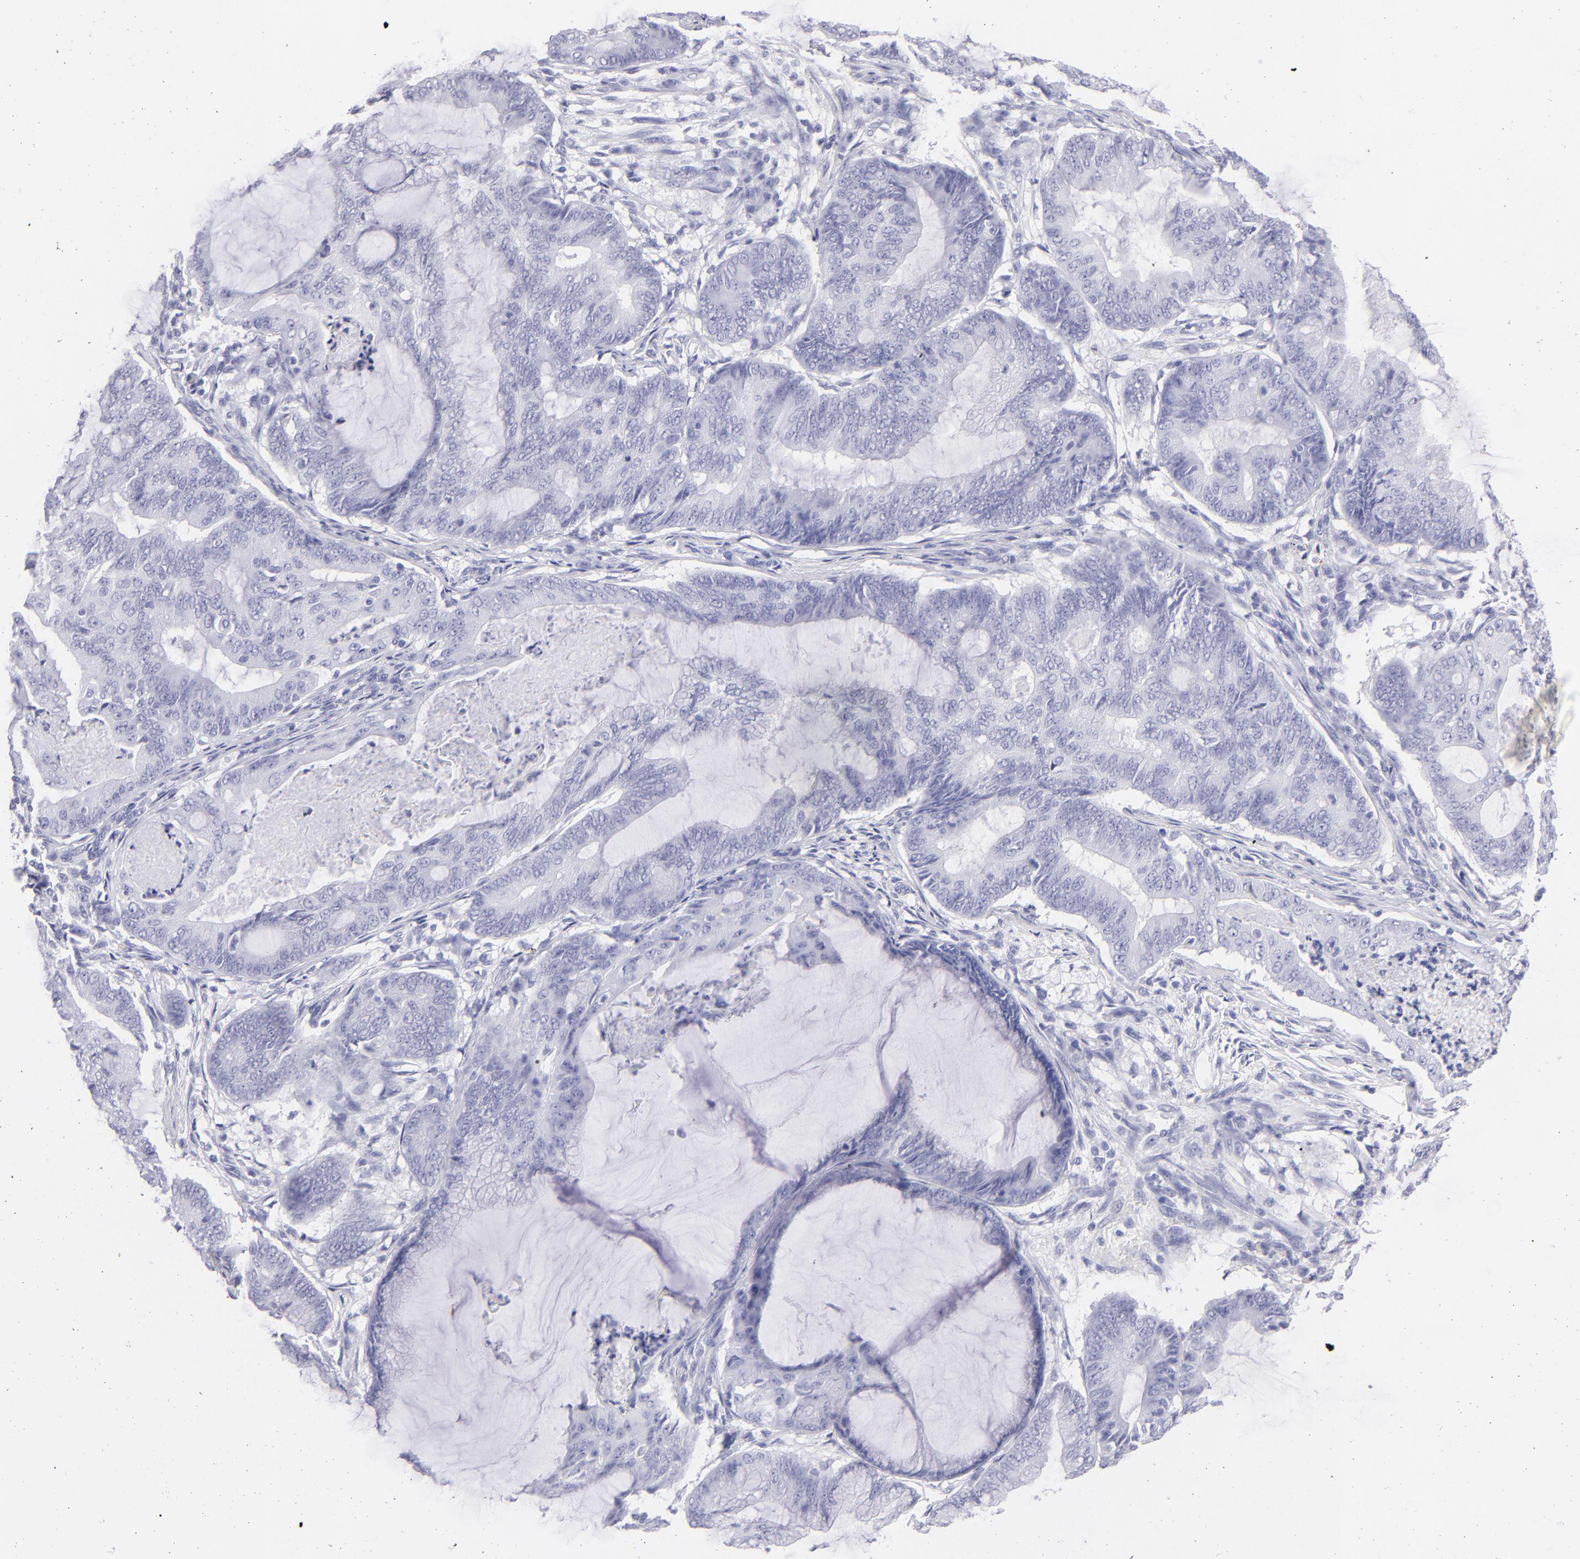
{"staining": {"intensity": "negative", "quantity": "none", "location": "none"}, "tissue": "endometrial cancer", "cell_type": "Tumor cells", "image_type": "cancer", "snomed": [{"axis": "morphology", "description": "Adenocarcinoma, NOS"}, {"axis": "topography", "description": "Endometrium"}], "caption": "The photomicrograph demonstrates no staining of tumor cells in adenocarcinoma (endometrial).", "gene": "PRPH", "patient": {"sex": "female", "age": 63}}